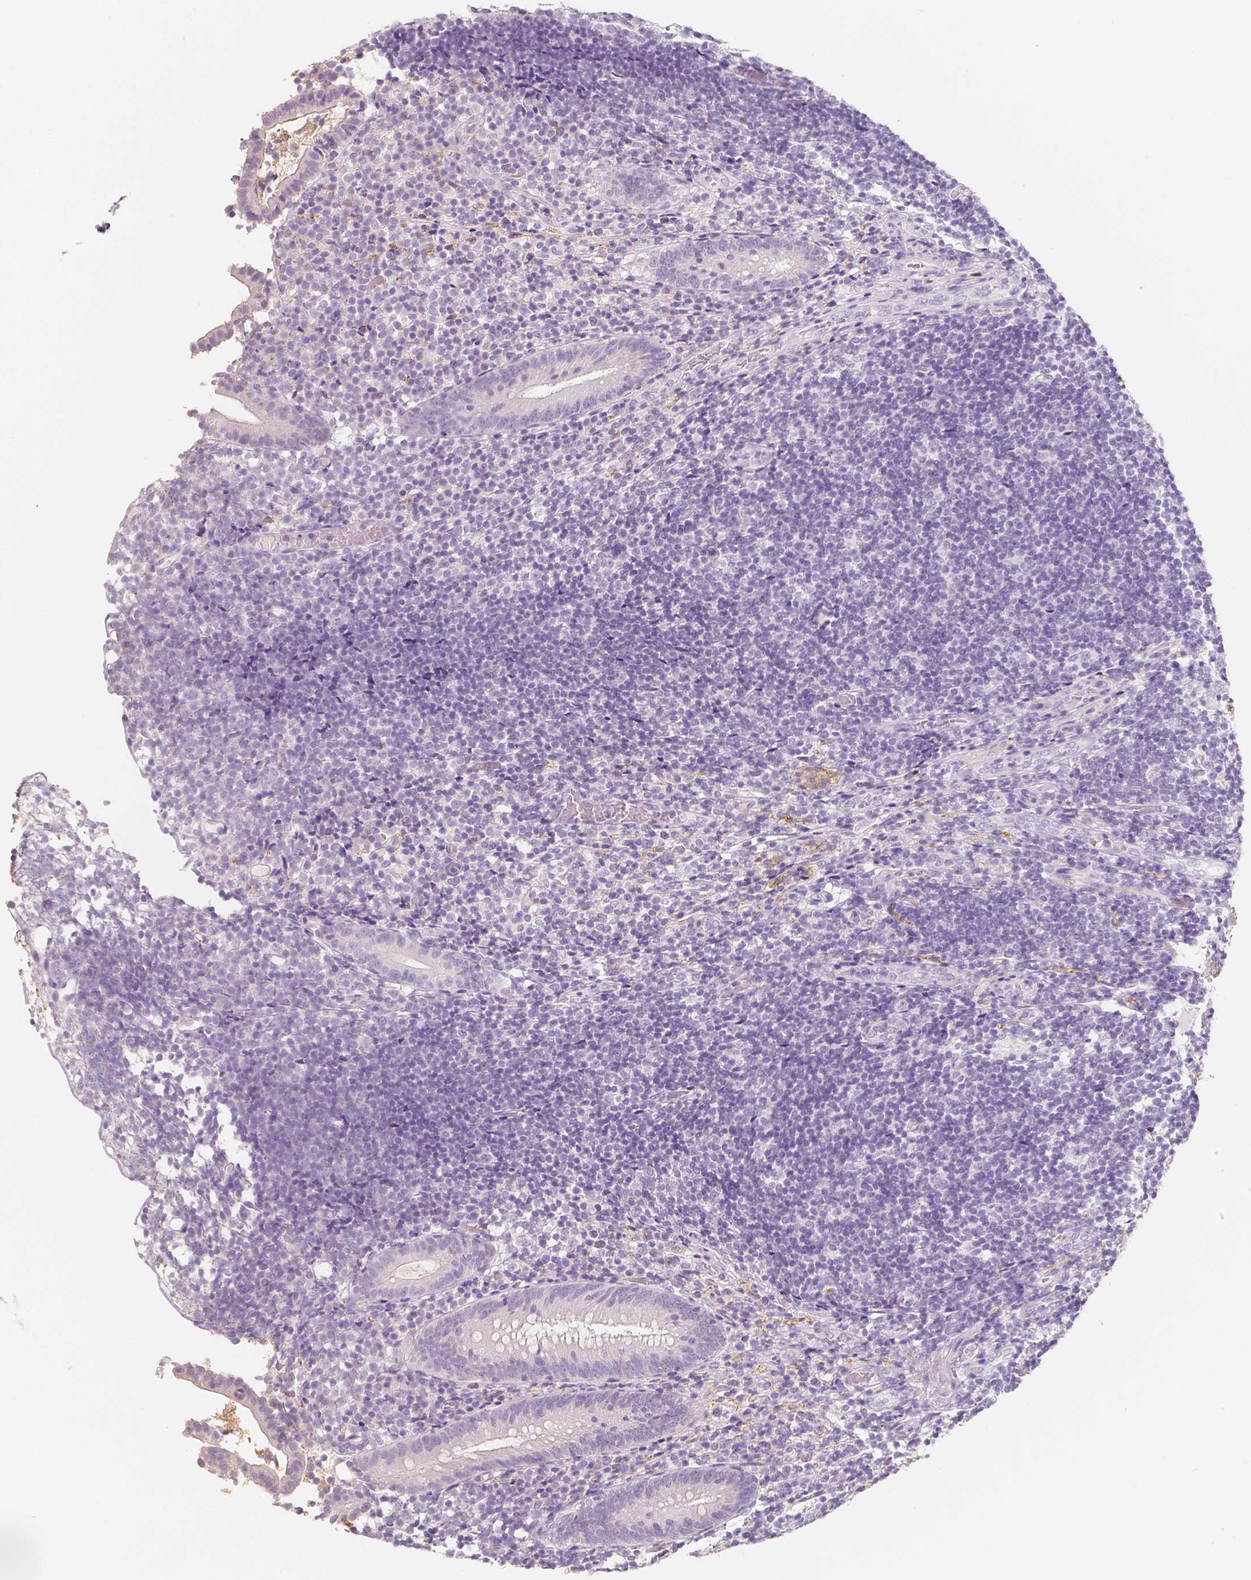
{"staining": {"intensity": "negative", "quantity": "none", "location": "none"}, "tissue": "appendix", "cell_type": "Glandular cells", "image_type": "normal", "snomed": [{"axis": "morphology", "description": "Normal tissue, NOS"}, {"axis": "topography", "description": "Appendix"}], "caption": "This is an immunohistochemistry (IHC) histopathology image of benign human appendix. There is no positivity in glandular cells.", "gene": "NECAB2", "patient": {"sex": "female", "age": 32}}